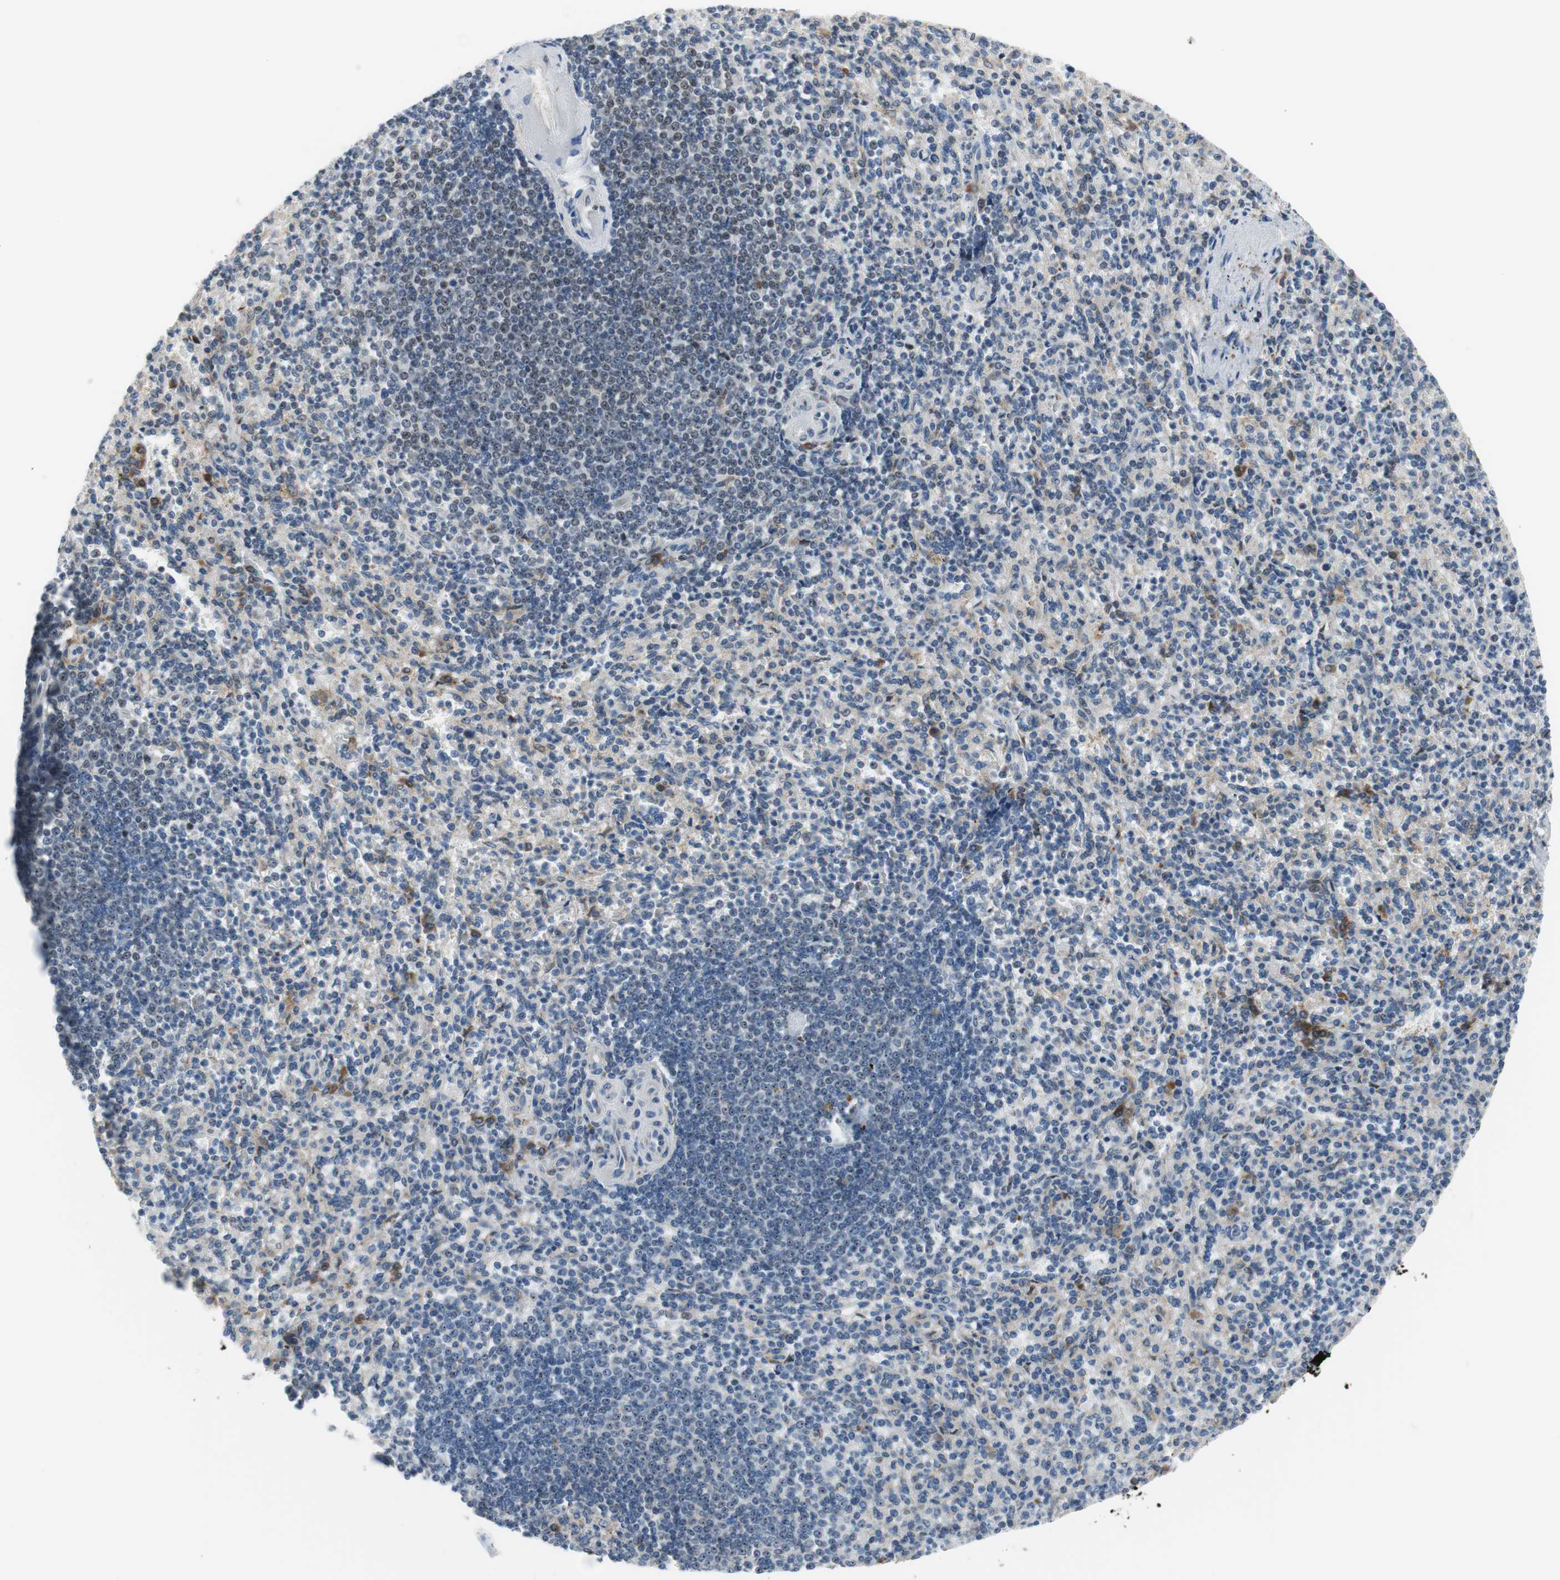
{"staining": {"intensity": "weak", "quantity": "<25%", "location": "cytoplasmic/membranous"}, "tissue": "spleen", "cell_type": "Cells in red pulp", "image_type": "normal", "snomed": [{"axis": "morphology", "description": "Normal tissue, NOS"}, {"axis": "topography", "description": "Spleen"}], "caption": "There is no significant staining in cells in red pulp of spleen. The staining is performed using DAB (3,3'-diaminobenzidine) brown chromogen with nuclei counter-stained in using hematoxylin.", "gene": "TMED7", "patient": {"sex": "female", "age": 74}}